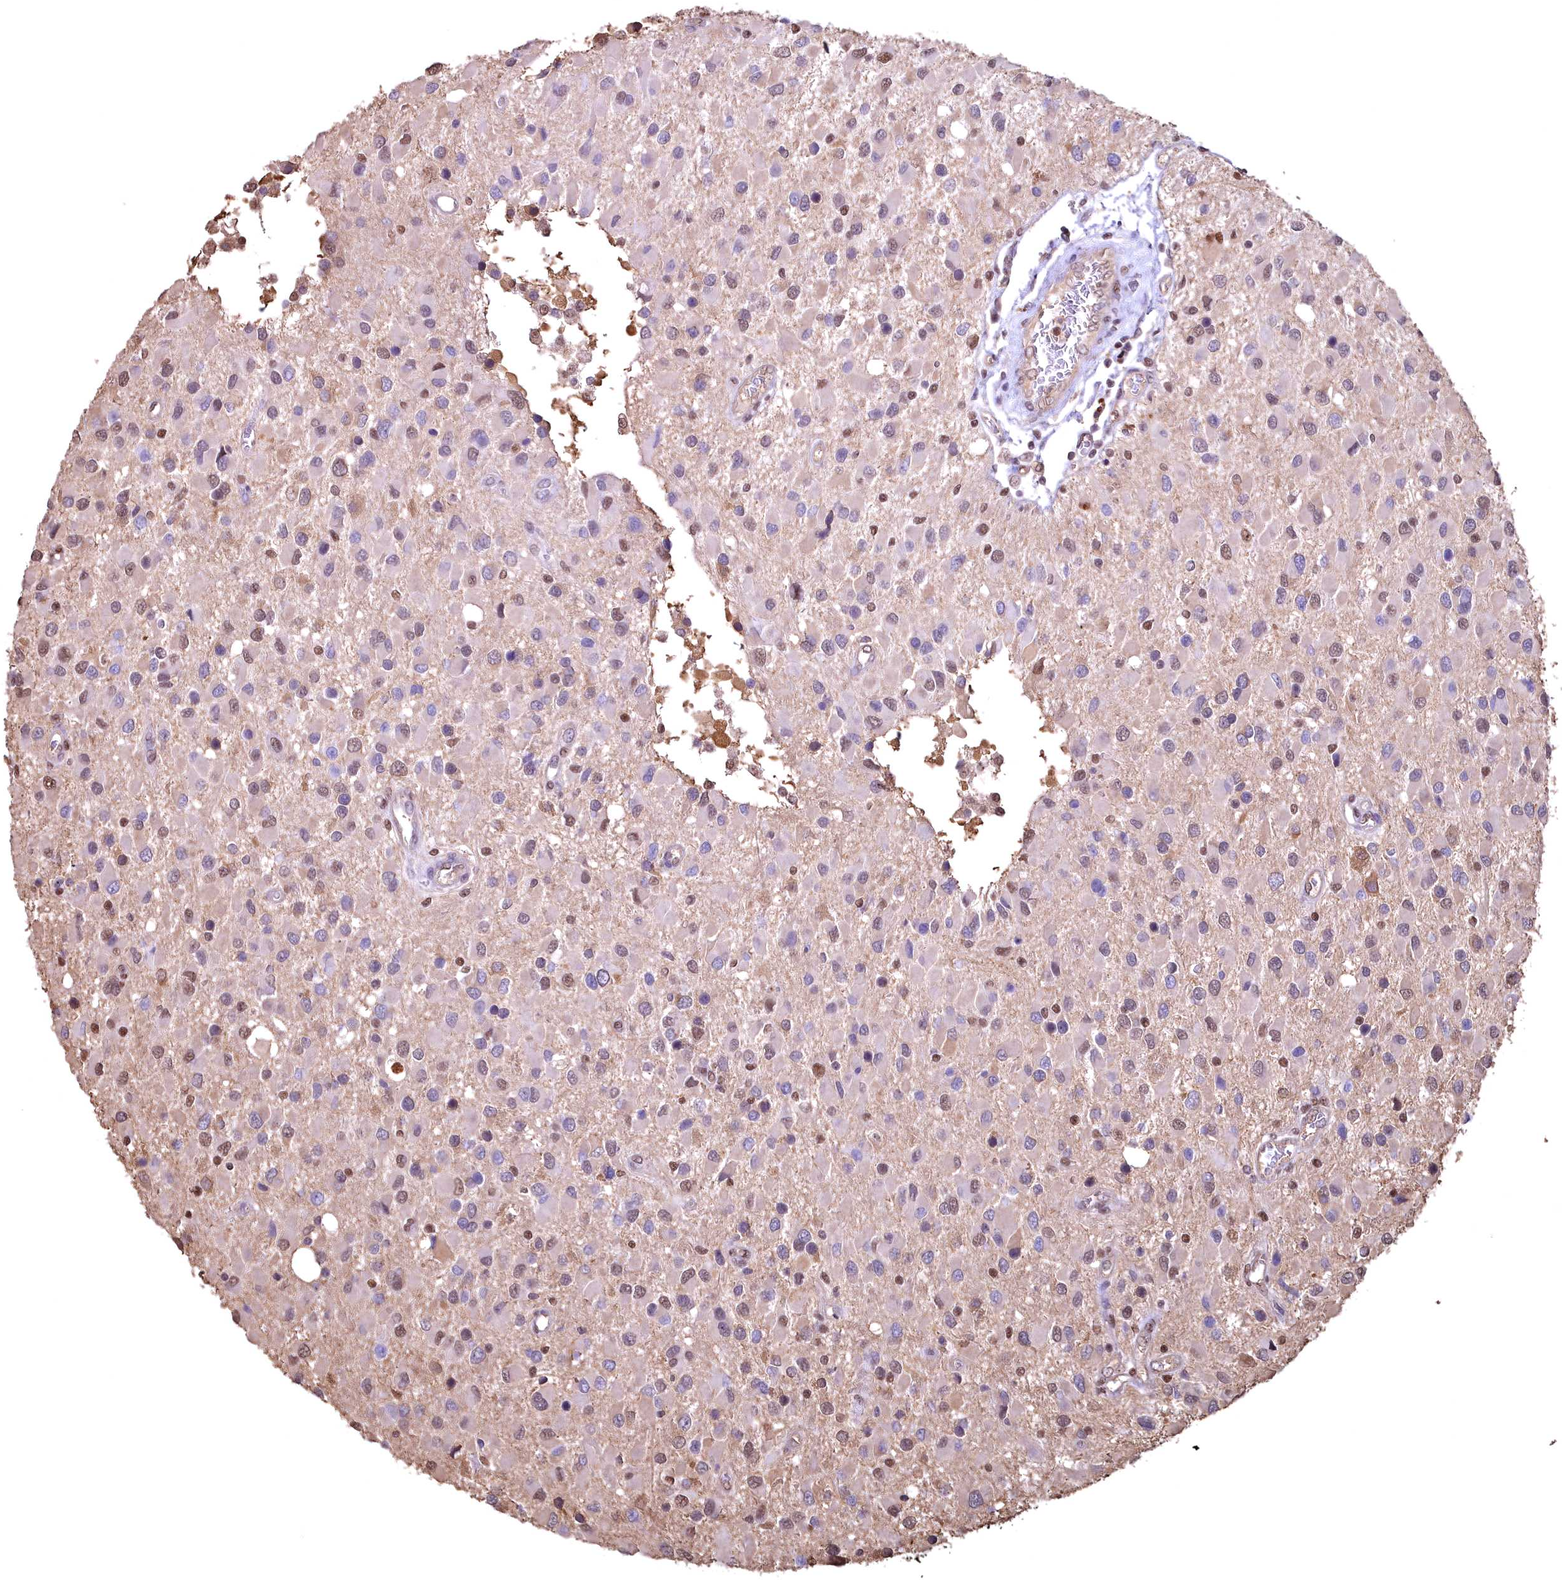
{"staining": {"intensity": "moderate", "quantity": "<25%", "location": "nuclear"}, "tissue": "glioma", "cell_type": "Tumor cells", "image_type": "cancer", "snomed": [{"axis": "morphology", "description": "Glioma, malignant, High grade"}, {"axis": "topography", "description": "Brain"}], "caption": "A brown stain labels moderate nuclear expression of a protein in glioma tumor cells.", "gene": "GAPDH", "patient": {"sex": "male", "age": 53}}